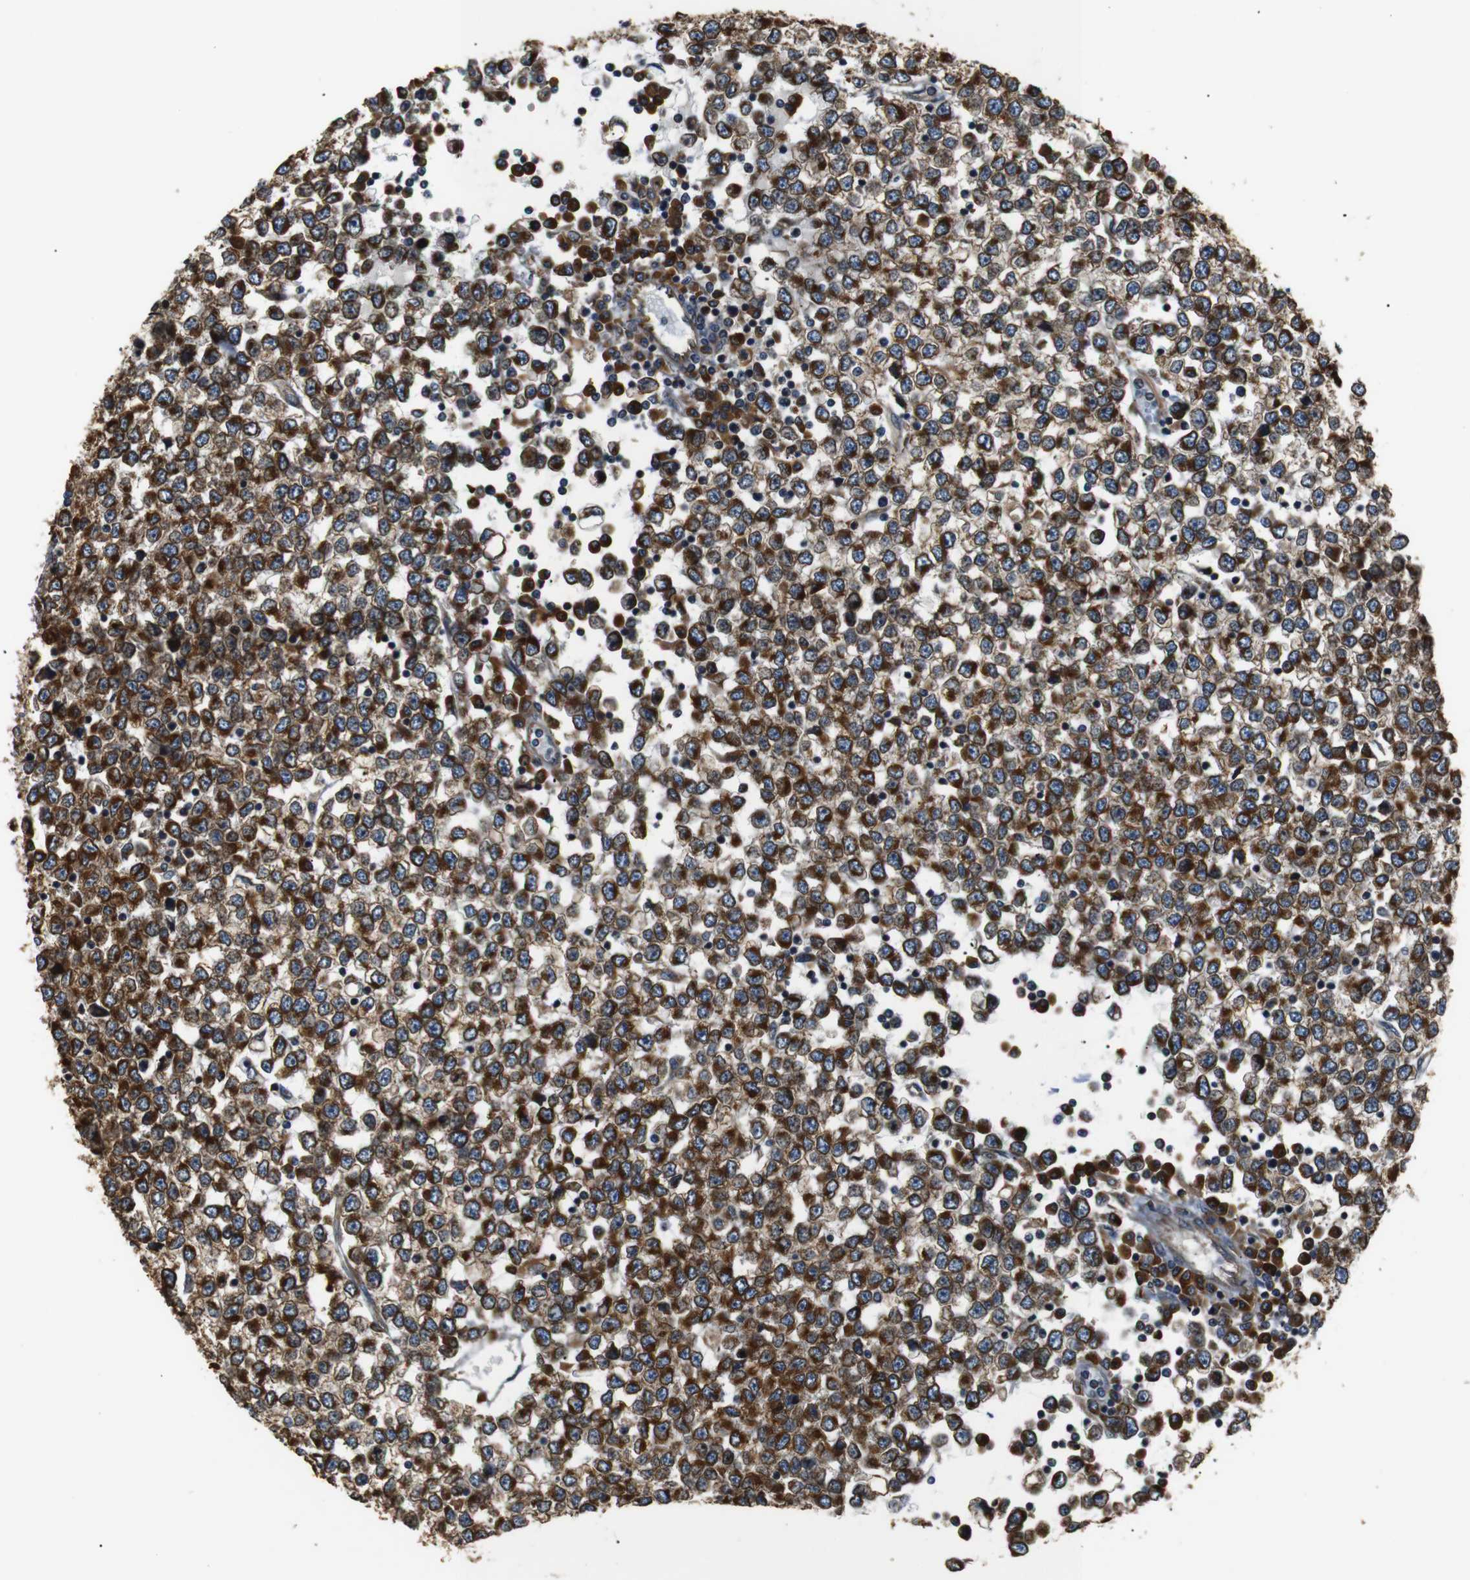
{"staining": {"intensity": "strong", "quantity": ">75%", "location": "cytoplasmic/membranous"}, "tissue": "testis cancer", "cell_type": "Tumor cells", "image_type": "cancer", "snomed": [{"axis": "morphology", "description": "Seminoma, NOS"}, {"axis": "topography", "description": "Testis"}], "caption": "About >75% of tumor cells in testis cancer exhibit strong cytoplasmic/membranous protein positivity as visualized by brown immunohistochemical staining.", "gene": "TMED2", "patient": {"sex": "male", "age": 65}}